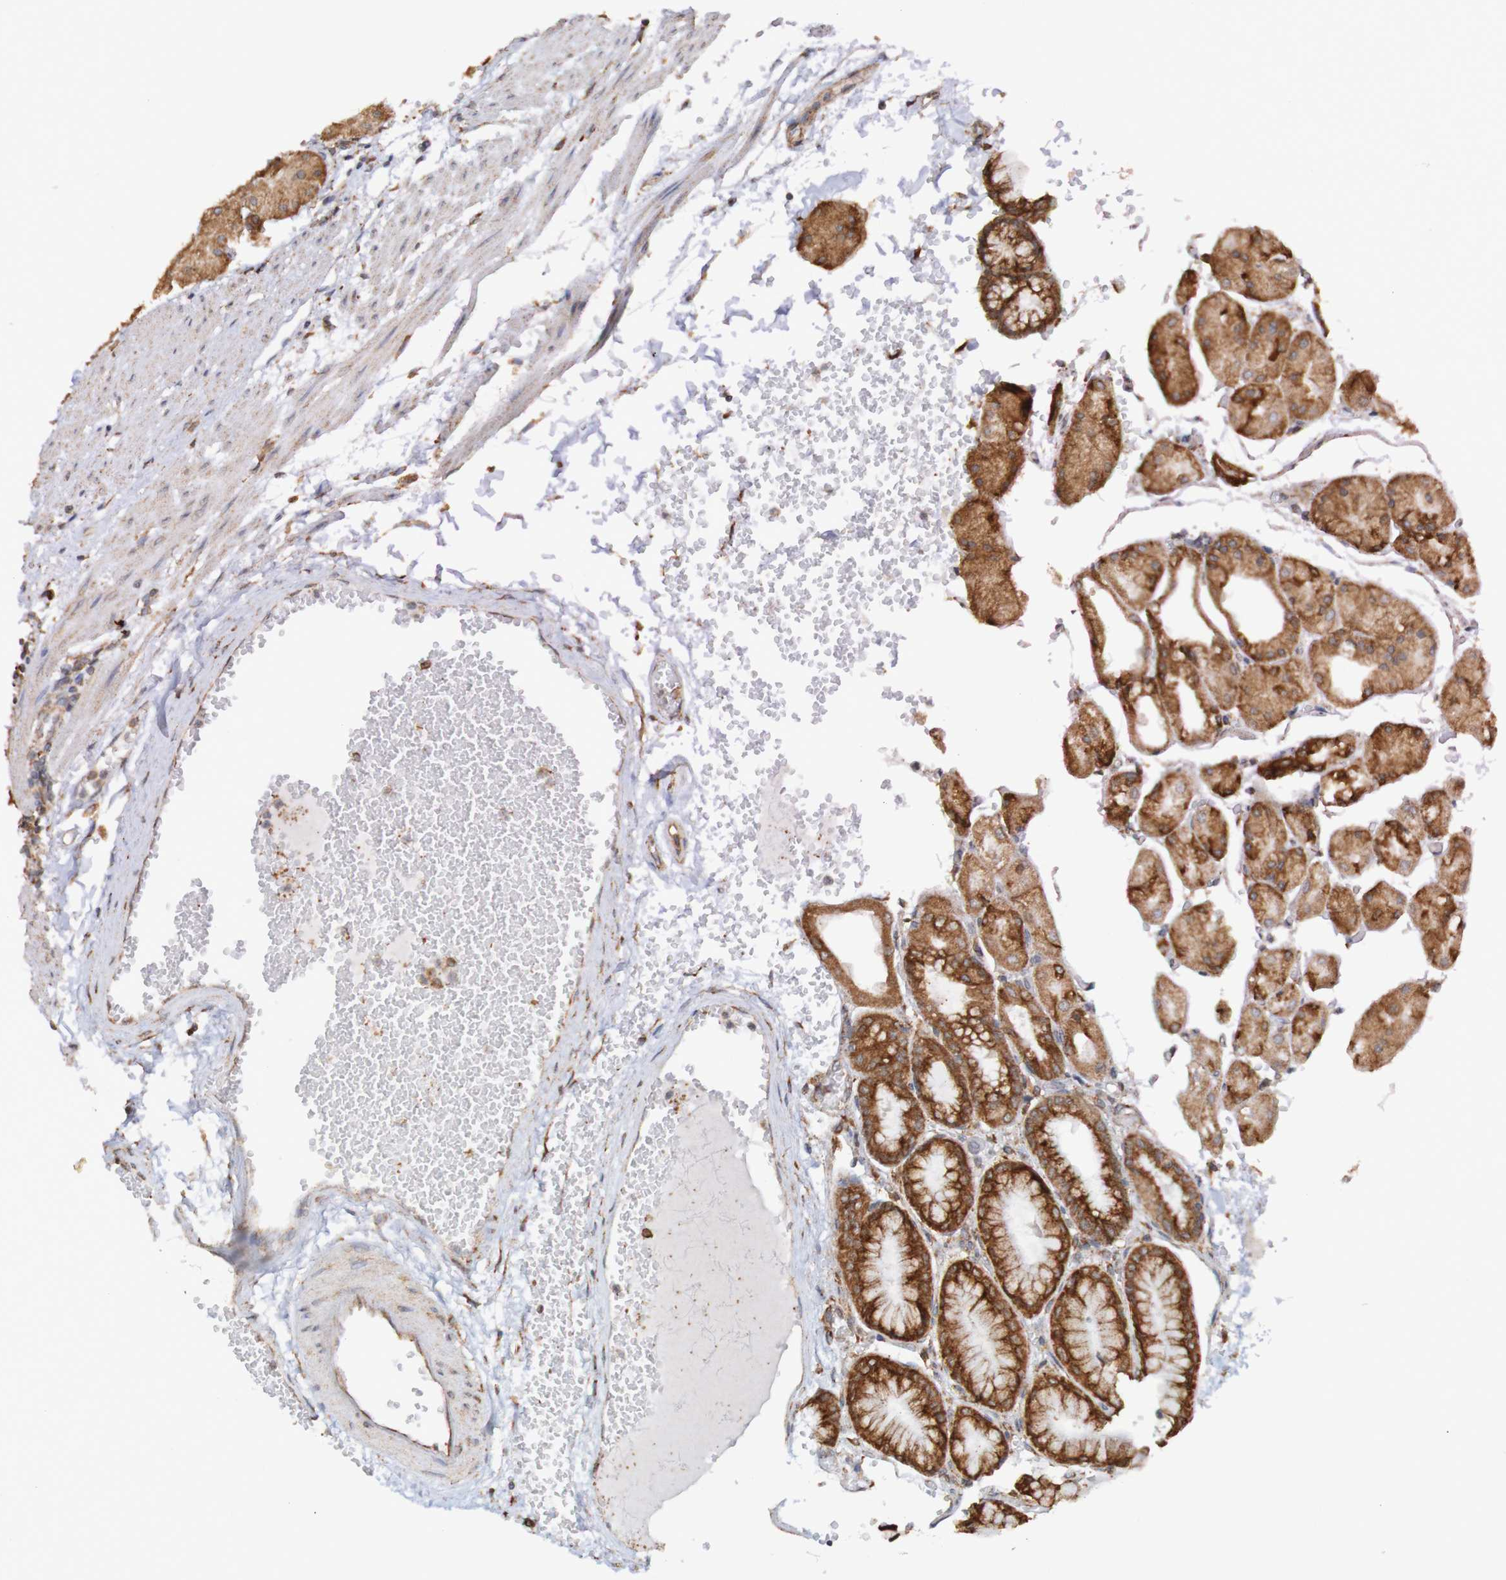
{"staining": {"intensity": "strong", "quantity": ">75%", "location": "cytoplasmic/membranous"}, "tissue": "stomach", "cell_type": "Glandular cells", "image_type": "normal", "snomed": [{"axis": "morphology", "description": "Normal tissue, NOS"}, {"axis": "topography", "description": "Stomach, upper"}], "caption": "Brown immunohistochemical staining in benign human stomach reveals strong cytoplasmic/membranous positivity in about >75% of glandular cells.", "gene": "PDIA3", "patient": {"sex": "male", "age": 72}}